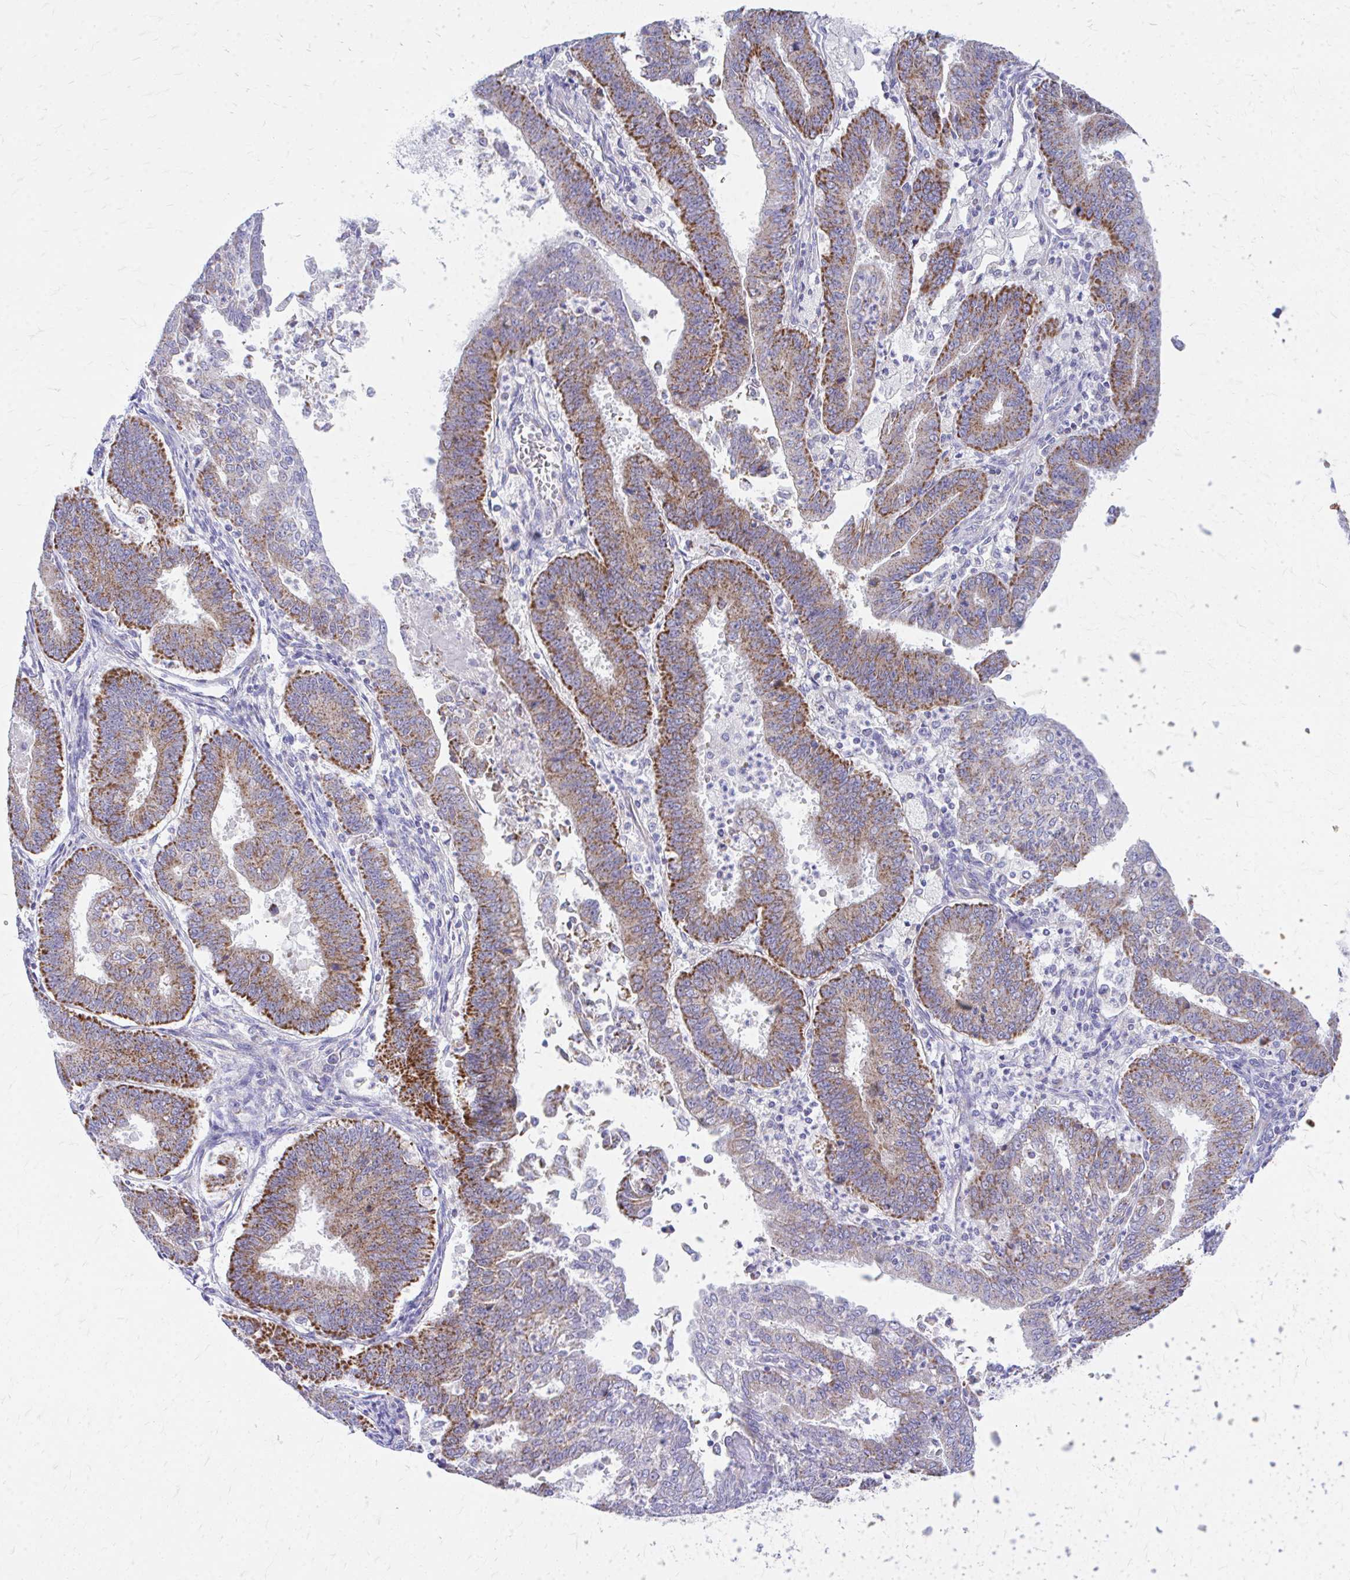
{"staining": {"intensity": "moderate", "quantity": ">75%", "location": "cytoplasmic/membranous"}, "tissue": "endometrial cancer", "cell_type": "Tumor cells", "image_type": "cancer", "snomed": [{"axis": "morphology", "description": "Adenocarcinoma, NOS"}, {"axis": "topography", "description": "Endometrium"}], "caption": "Immunohistochemical staining of endometrial cancer (adenocarcinoma) demonstrates medium levels of moderate cytoplasmic/membranous protein positivity in about >75% of tumor cells. (DAB IHC, brown staining for protein, blue staining for nuclei).", "gene": "MRPL19", "patient": {"sex": "female", "age": 73}}